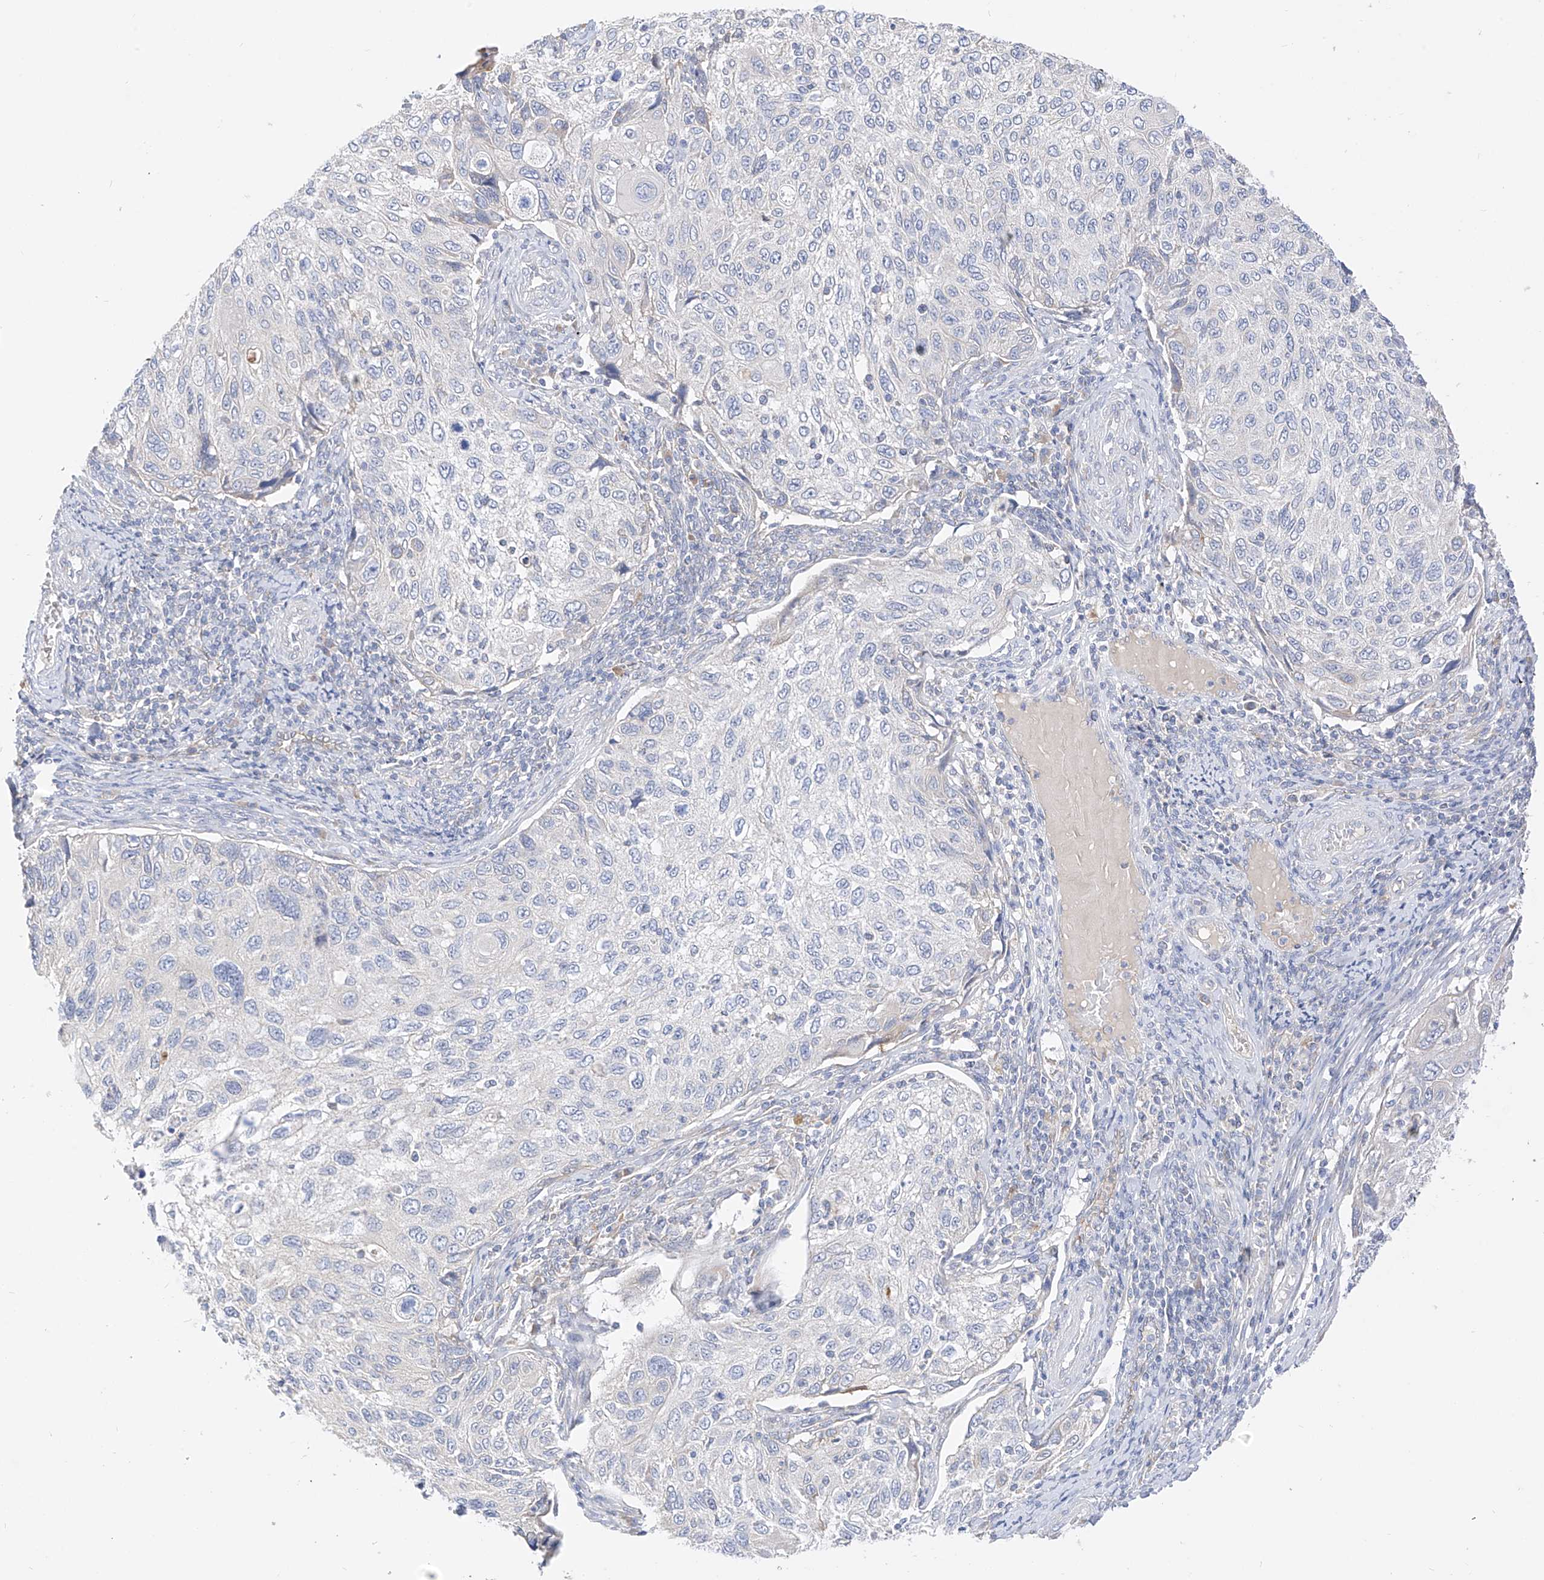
{"staining": {"intensity": "negative", "quantity": "none", "location": "none"}, "tissue": "cervical cancer", "cell_type": "Tumor cells", "image_type": "cancer", "snomed": [{"axis": "morphology", "description": "Squamous cell carcinoma, NOS"}, {"axis": "topography", "description": "Cervix"}], "caption": "IHC micrograph of neoplastic tissue: cervical cancer (squamous cell carcinoma) stained with DAB displays no significant protein expression in tumor cells.", "gene": "RASA2", "patient": {"sex": "female", "age": 70}}